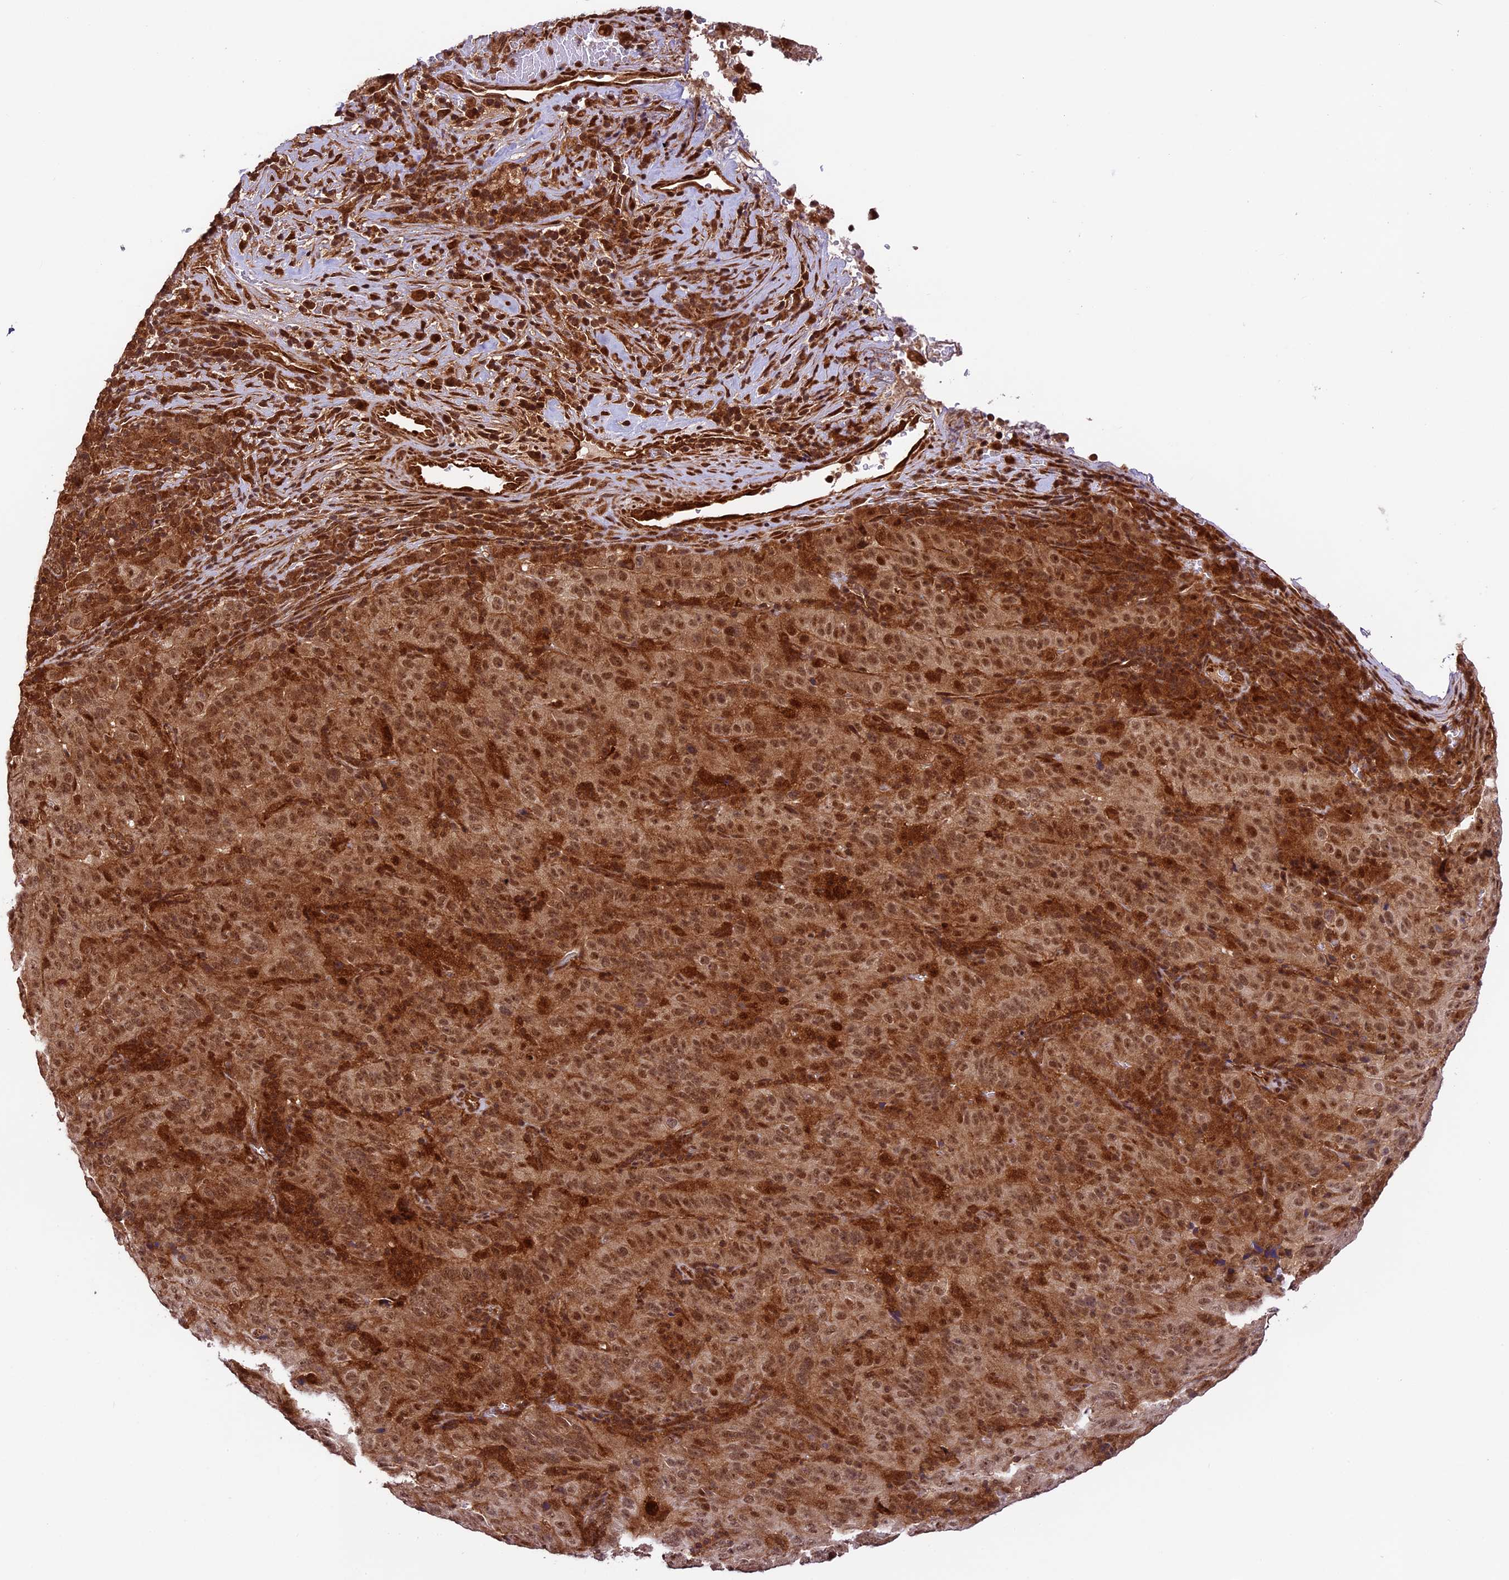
{"staining": {"intensity": "moderate", "quantity": ">75%", "location": "cytoplasmic/membranous,nuclear"}, "tissue": "pancreatic cancer", "cell_type": "Tumor cells", "image_type": "cancer", "snomed": [{"axis": "morphology", "description": "Adenocarcinoma, NOS"}, {"axis": "topography", "description": "Pancreas"}], "caption": "Immunohistochemical staining of adenocarcinoma (pancreatic) demonstrates moderate cytoplasmic/membranous and nuclear protein positivity in about >75% of tumor cells. Immunohistochemistry stains the protein in brown and the nuclei are stained blue.", "gene": "DHX38", "patient": {"sex": "male", "age": 63}}